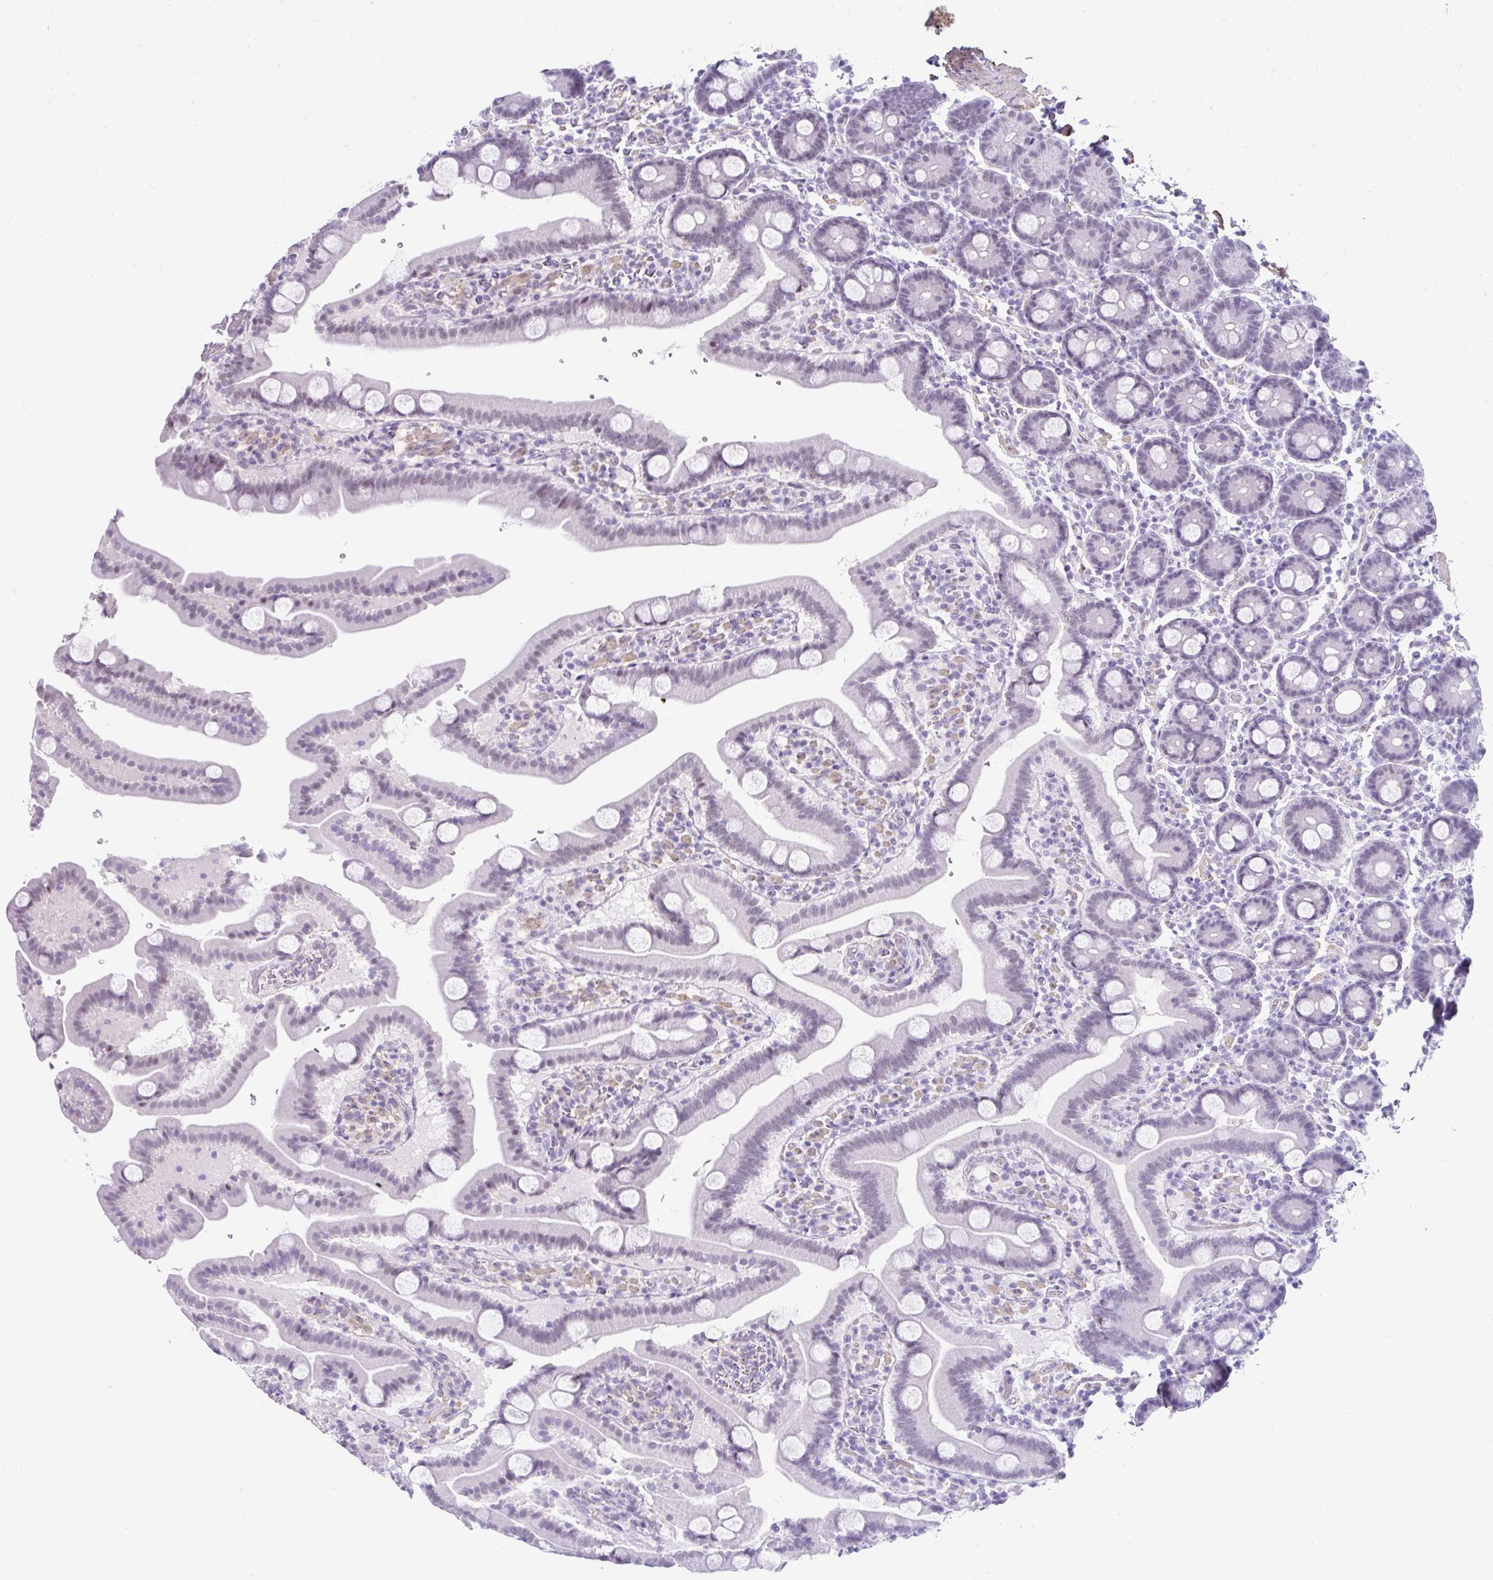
{"staining": {"intensity": "negative", "quantity": "none", "location": "none"}, "tissue": "duodenum", "cell_type": "Glandular cells", "image_type": "normal", "snomed": [{"axis": "morphology", "description": "Normal tissue, NOS"}, {"axis": "topography", "description": "Duodenum"}], "caption": "Immunohistochemistry image of benign duodenum: human duodenum stained with DAB shows no significant protein staining in glandular cells.", "gene": "DCAF17", "patient": {"sex": "male", "age": 55}}